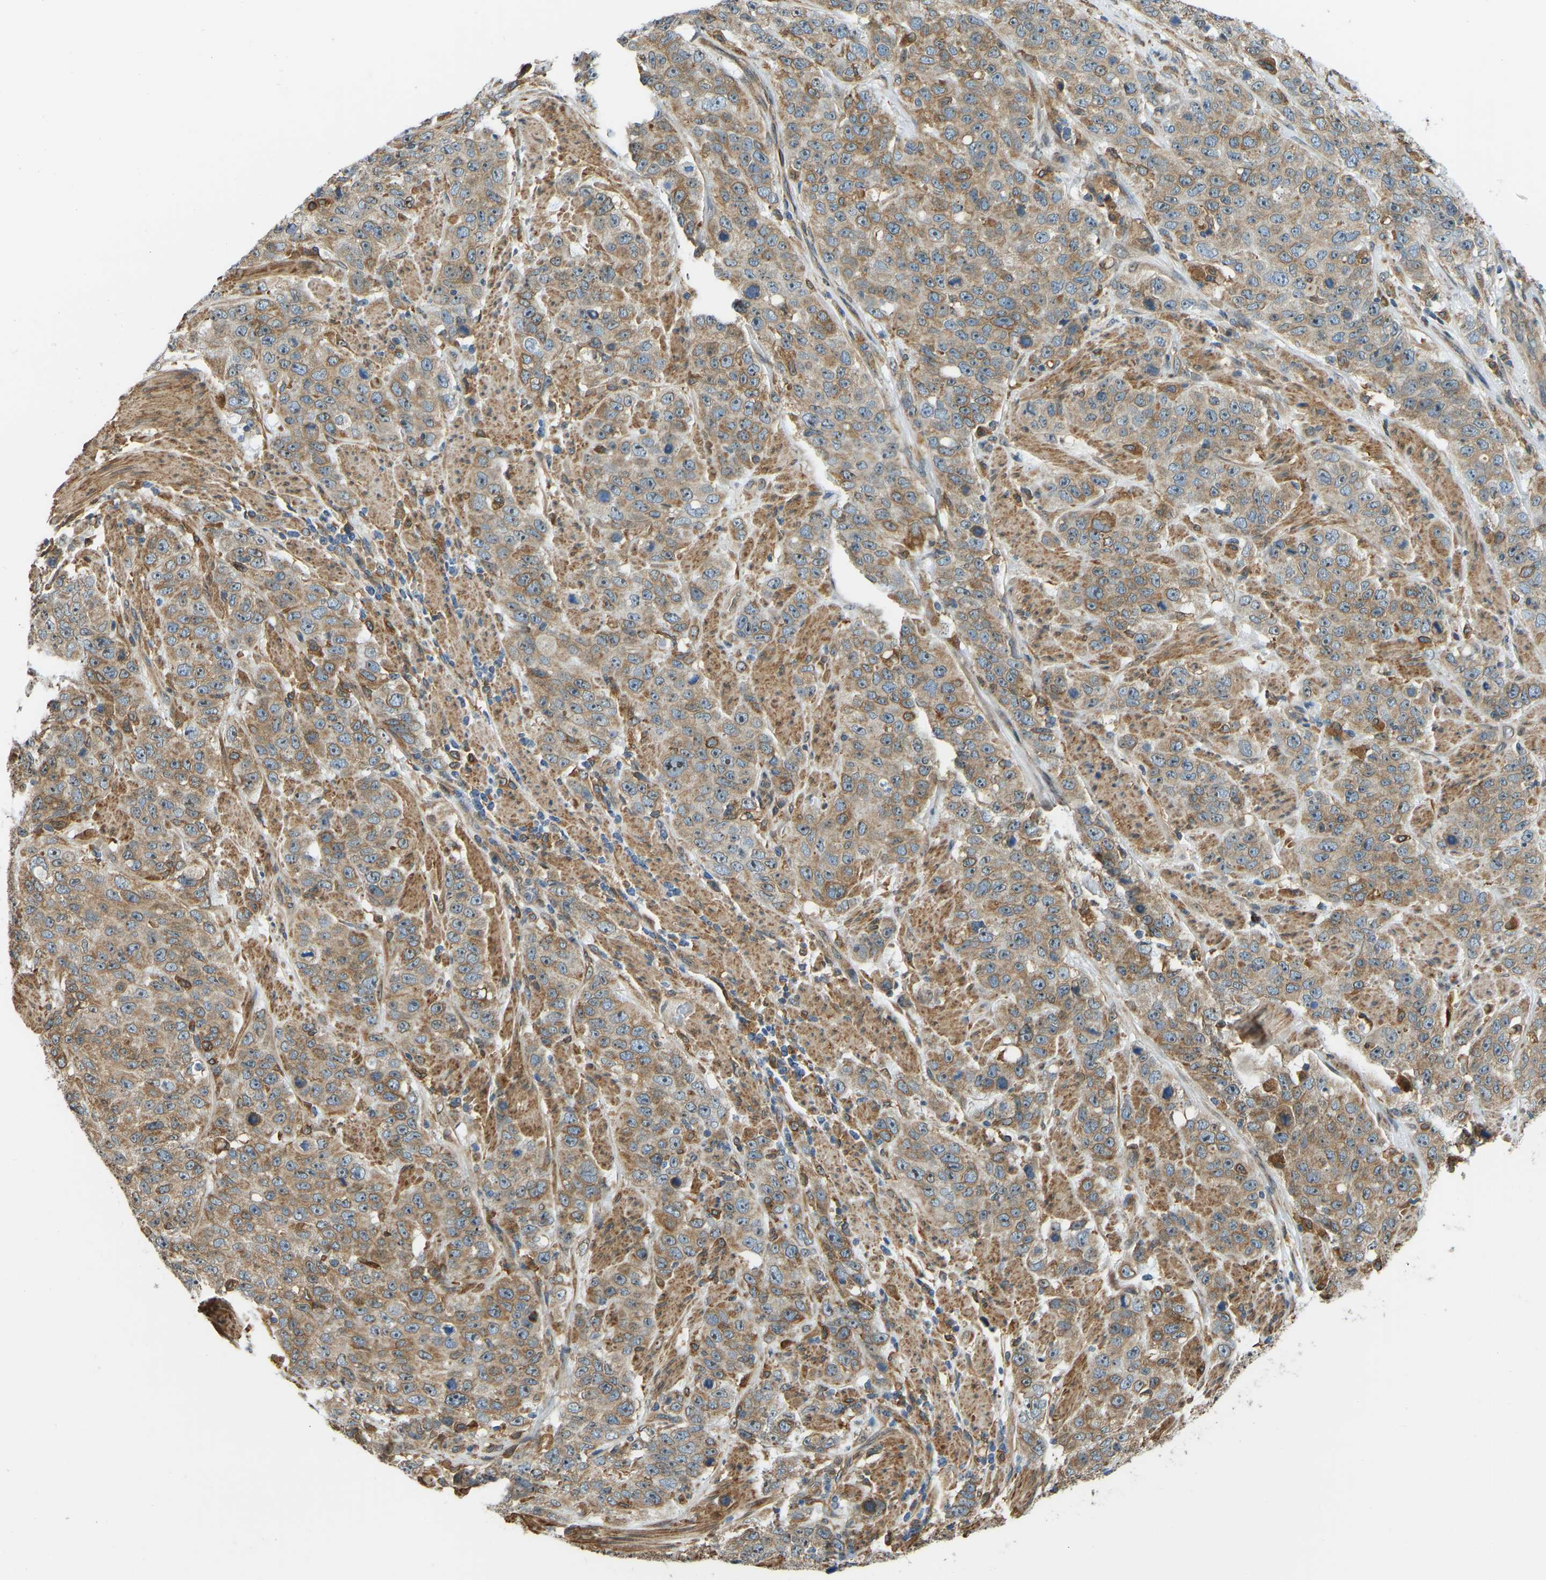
{"staining": {"intensity": "weak", "quantity": ">75%", "location": "cytoplasmic/membranous"}, "tissue": "stomach cancer", "cell_type": "Tumor cells", "image_type": "cancer", "snomed": [{"axis": "morphology", "description": "Adenocarcinoma, NOS"}, {"axis": "topography", "description": "Stomach"}], "caption": "Human stomach cancer (adenocarcinoma) stained with a protein marker demonstrates weak staining in tumor cells.", "gene": "OS9", "patient": {"sex": "male", "age": 48}}